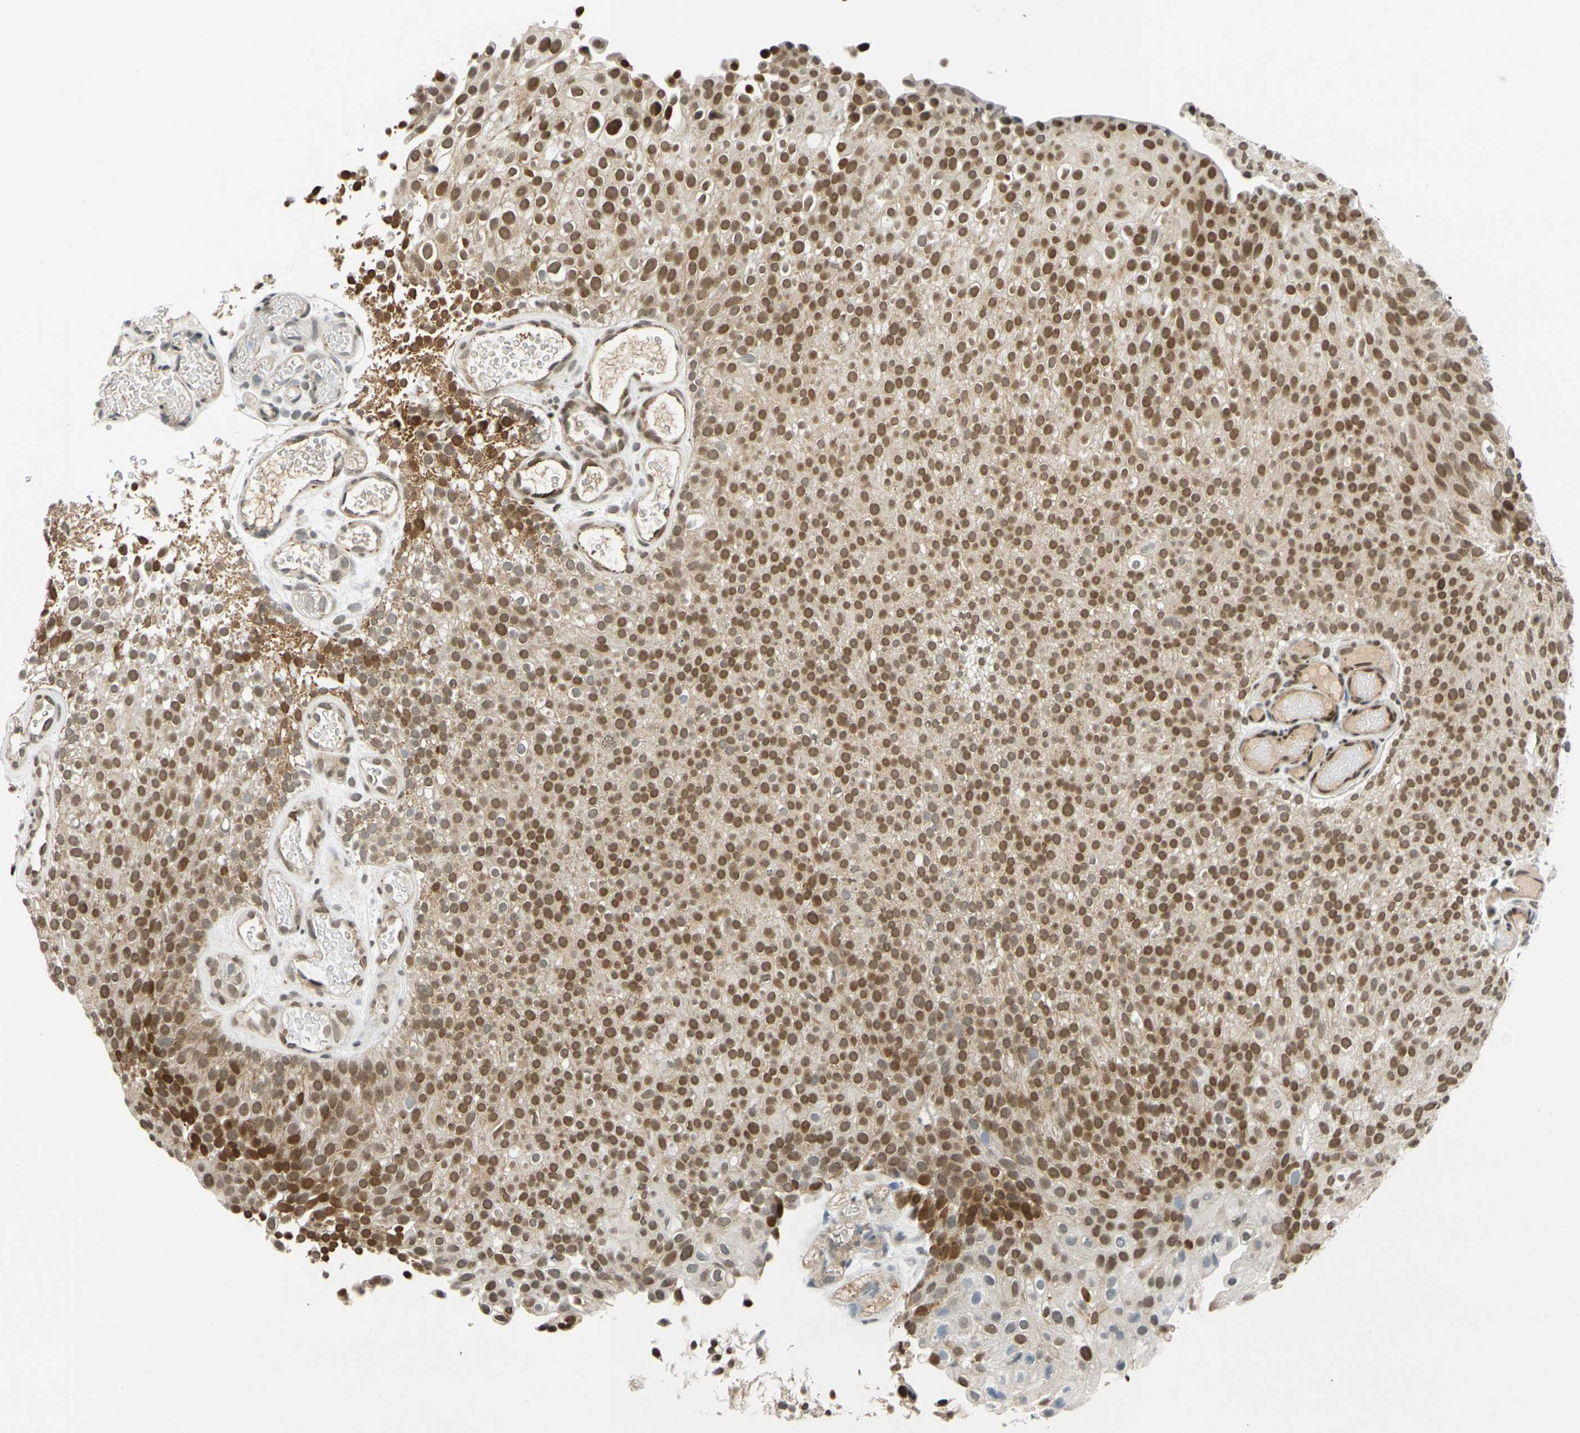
{"staining": {"intensity": "moderate", "quantity": ">75%", "location": "cytoplasmic/membranous,nuclear"}, "tissue": "urothelial cancer", "cell_type": "Tumor cells", "image_type": "cancer", "snomed": [{"axis": "morphology", "description": "Urothelial carcinoma, Low grade"}, {"axis": "topography", "description": "Urinary bladder"}], "caption": "Urothelial cancer tissue displays moderate cytoplasmic/membranous and nuclear staining in about >75% of tumor cells The protein is stained brown, and the nuclei are stained in blue (DAB (3,3'-diaminobenzidine) IHC with brightfield microscopy, high magnification).", "gene": "POGZ", "patient": {"sex": "male", "age": 78}}